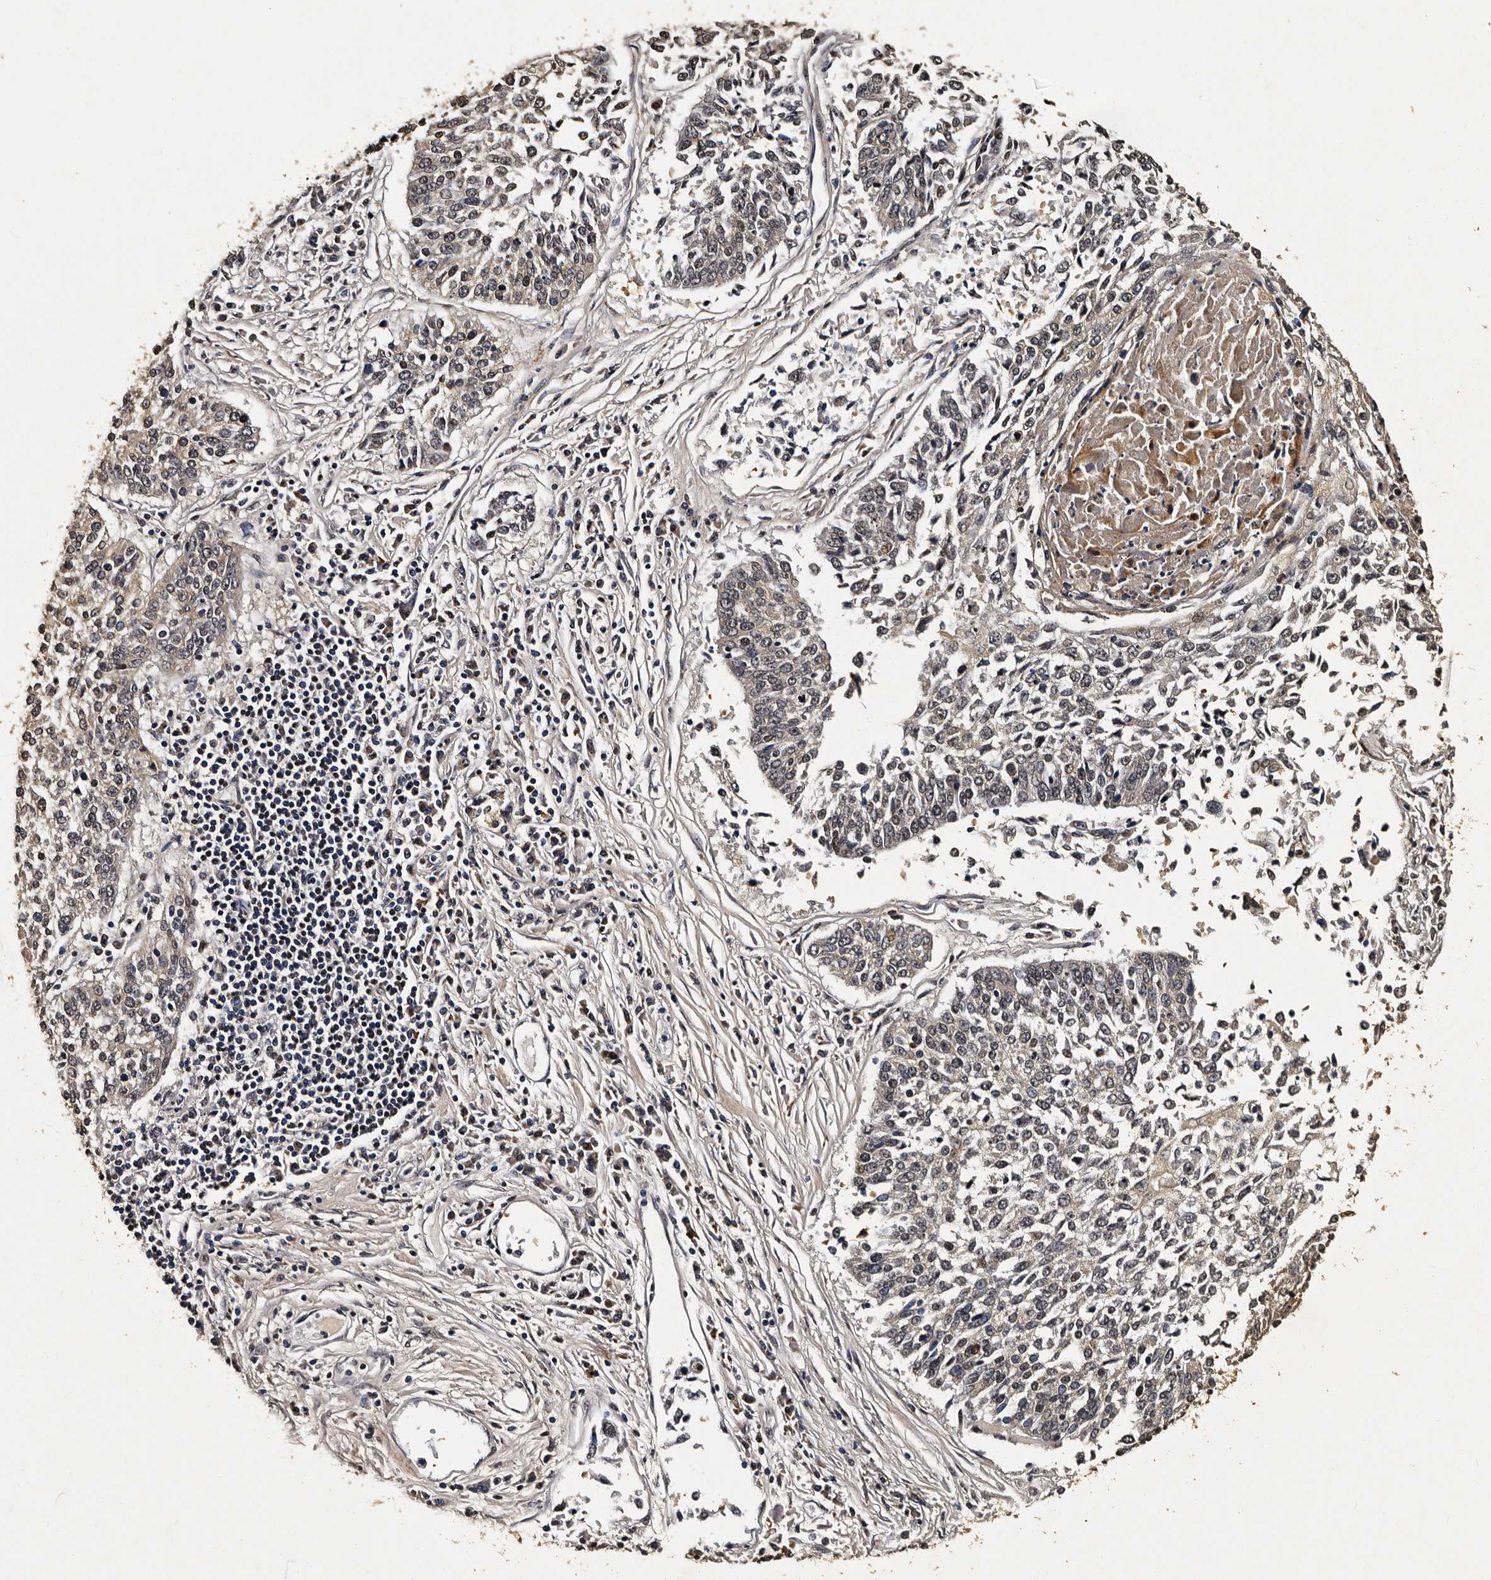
{"staining": {"intensity": "weak", "quantity": ">75%", "location": "nuclear"}, "tissue": "lung cancer", "cell_type": "Tumor cells", "image_type": "cancer", "snomed": [{"axis": "morphology", "description": "Normal tissue, NOS"}, {"axis": "morphology", "description": "Squamous cell carcinoma, NOS"}, {"axis": "topography", "description": "Cartilage tissue"}, {"axis": "topography", "description": "Lung"}, {"axis": "topography", "description": "Peripheral nerve tissue"}], "caption": "Lung cancer (squamous cell carcinoma) stained for a protein reveals weak nuclear positivity in tumor cells.", "gene": "CPNE3", "patient": {"sex": "female", "age": 49}}